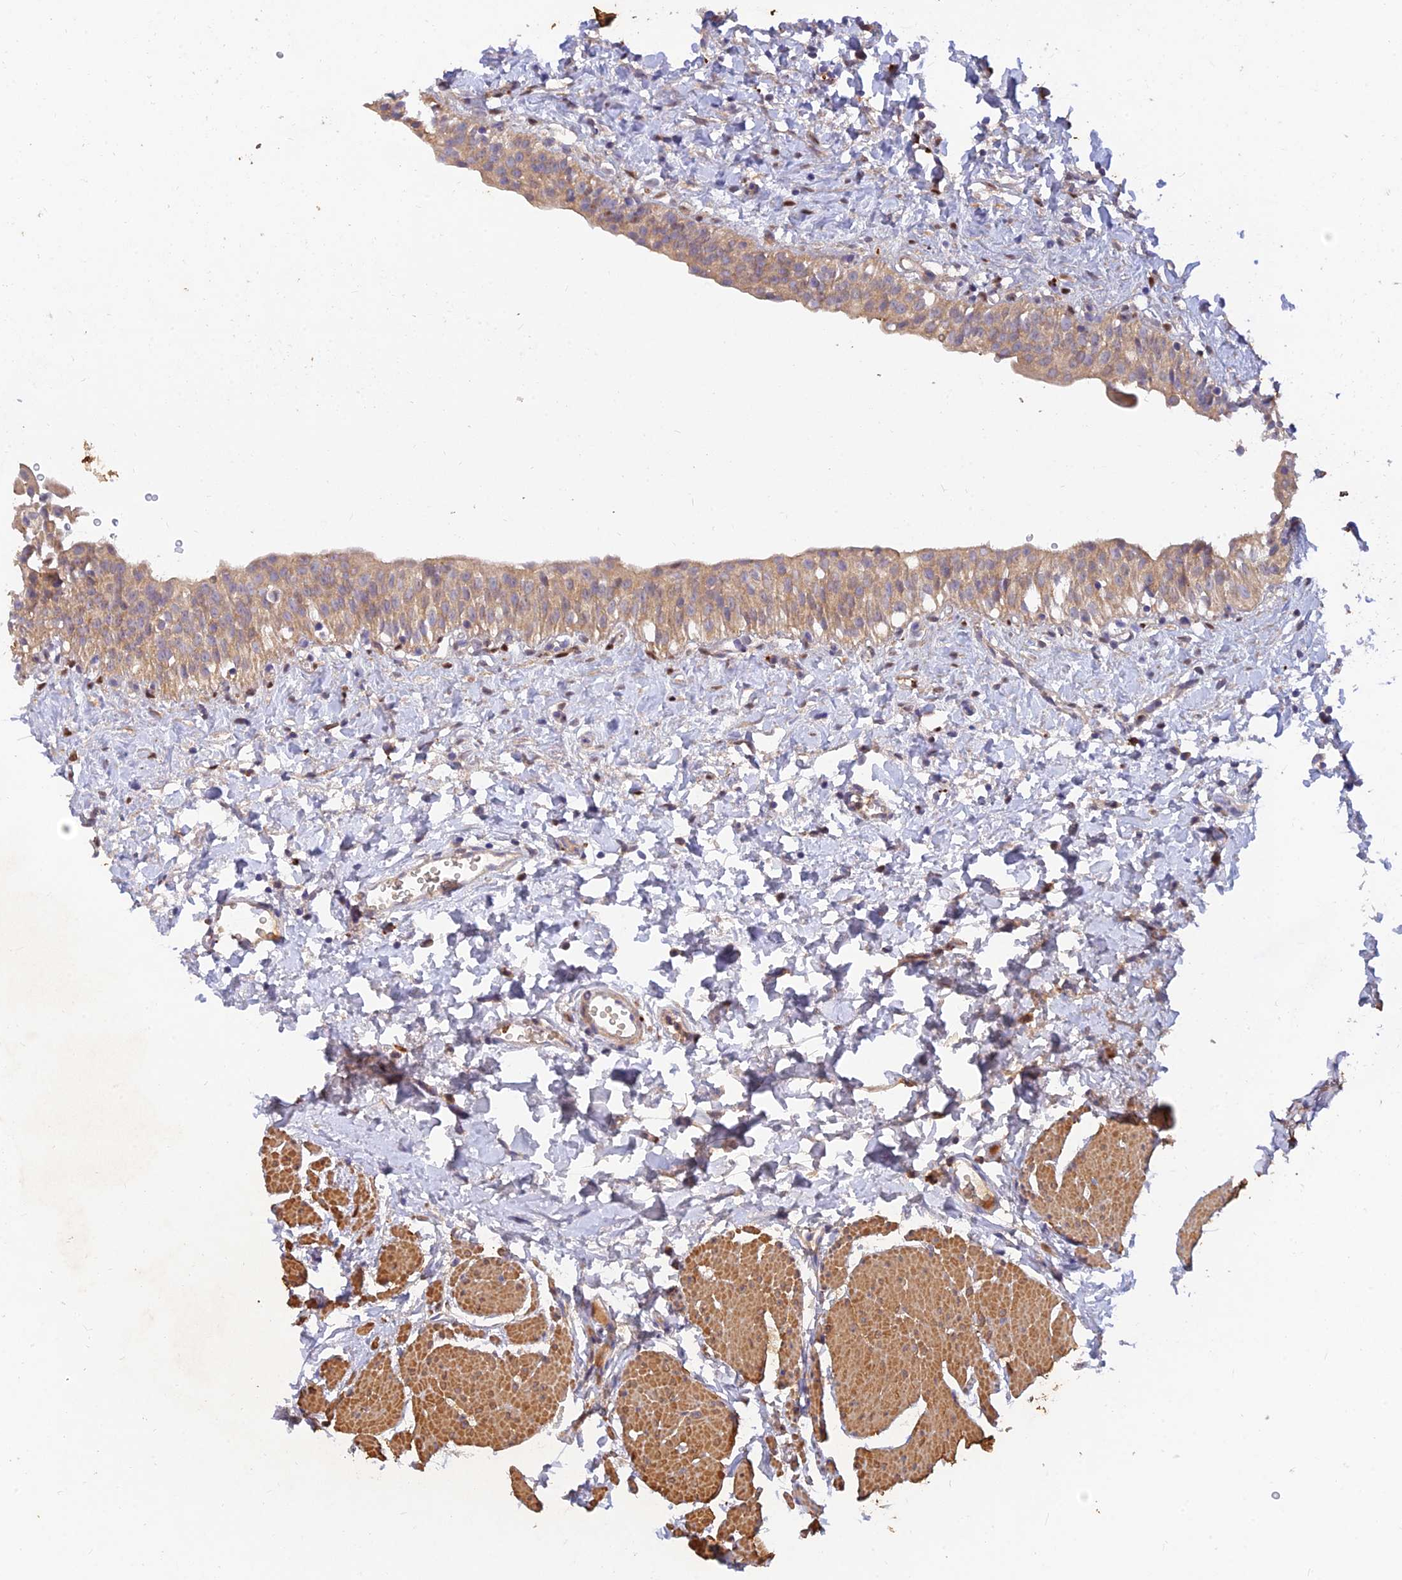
{"staining": {"intensity": "weak", "quantity": ">75%", "location": "cytoplasmic/membranous"}, "tissue": "urinary bladder", "cell_type": "Urothelial cells", "image_type": "normal", "snomed": [{"axis": "morphology", "description": "Normal tissue, NOS"}, {"axis": "topography", "description": "Urinary bladder"}], "caption": "A photomicrograph showing weak cytoplasmic/membranous staining in approximately >75% of urothelial cells in unremarkable urinary bladder, as visualized by brown immunohistochemical staining.", "gene": "ACSM5", "patient": {"sex": "male", "age": 51}}